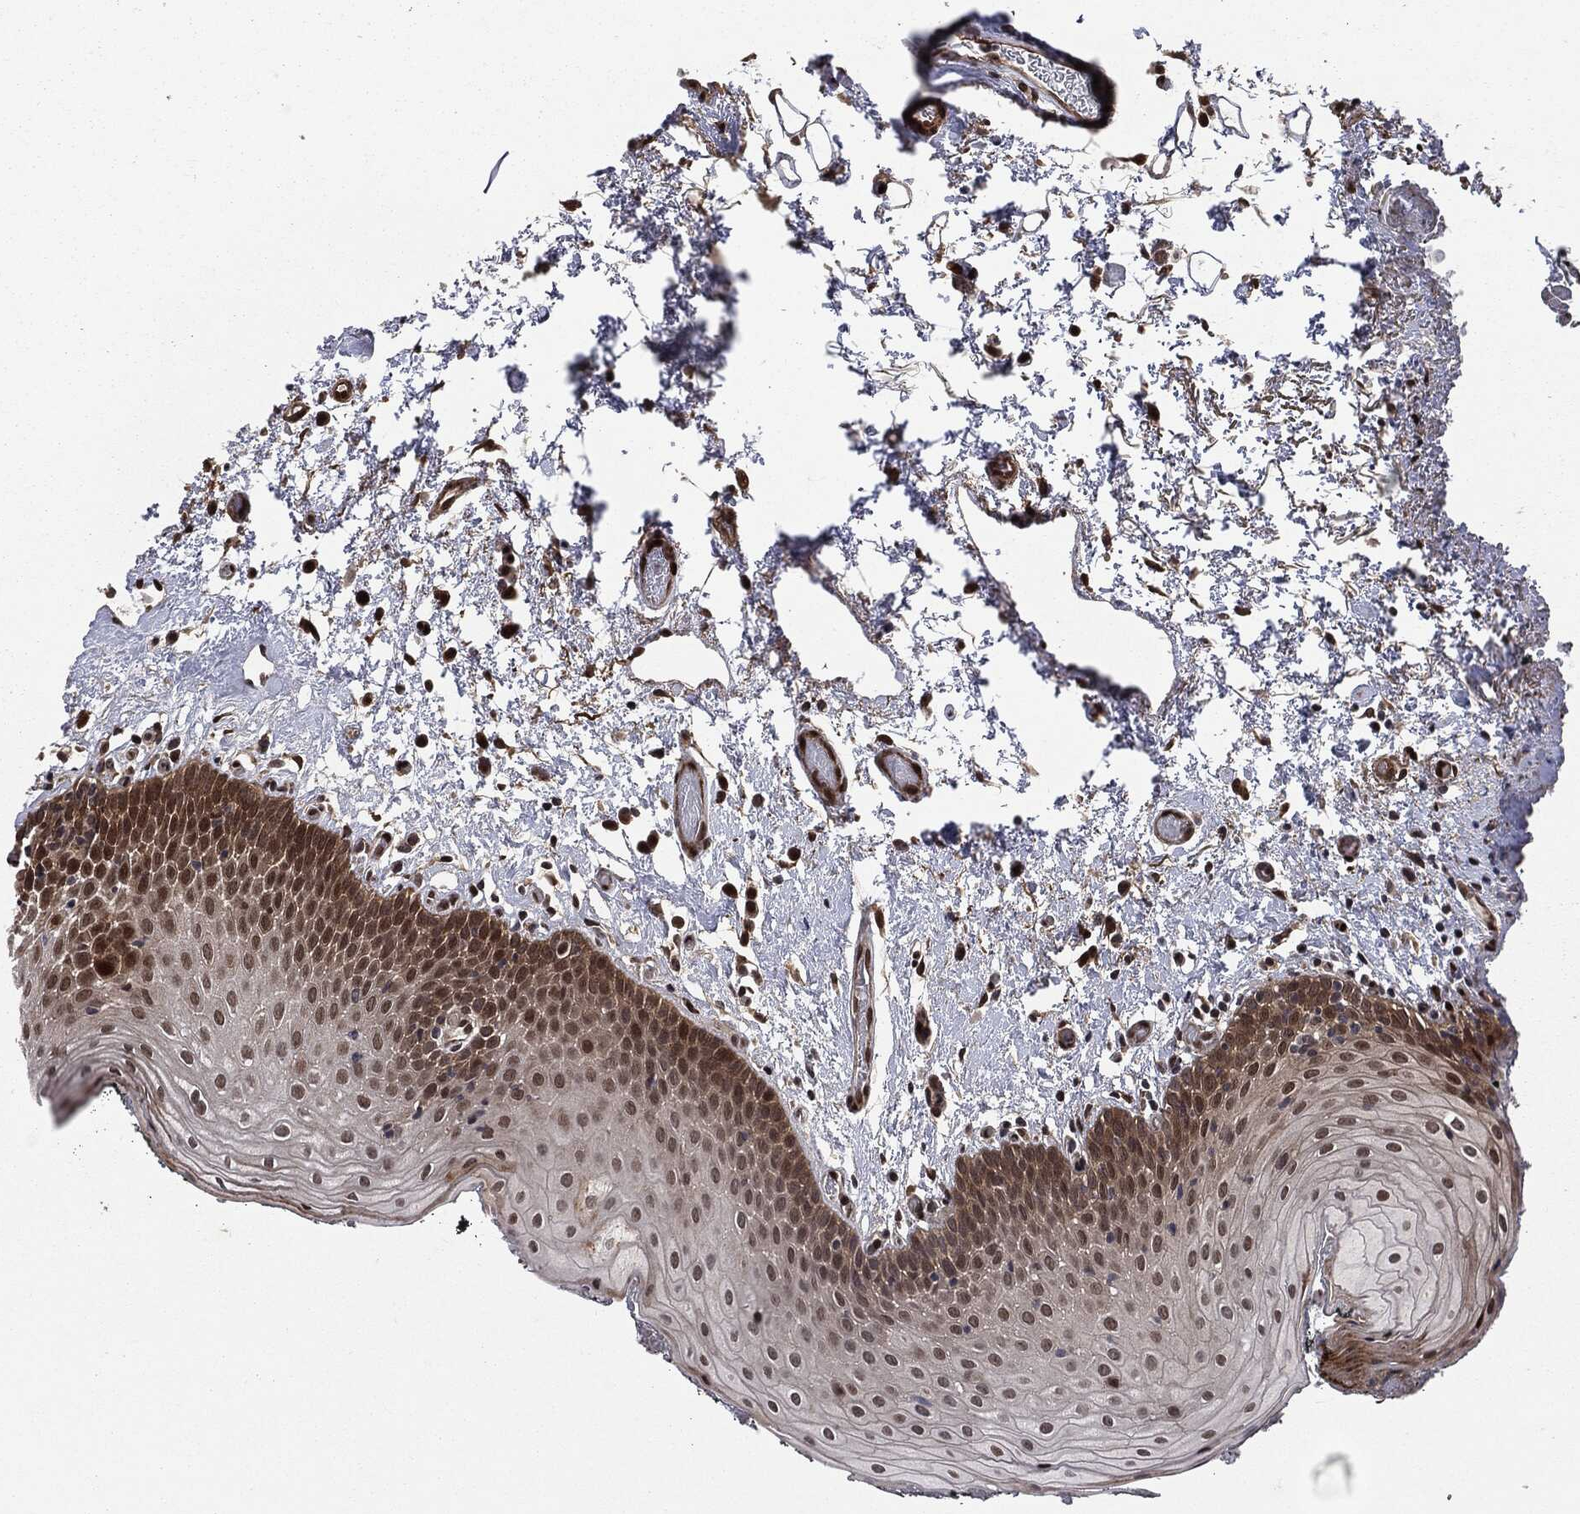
{"staining": {"intensity": "moderate", "quantity": ">75%", "location": "cytoplasmic/membranous,nuclear"}, "tissue": "oral mucosa", "cell_type": "Squamous epithelial cells", "image_type": "normal", "snomed": [{"axis": "morphology", "description": "Normal tissue, NOS"}, {"axis": "morphology", "description": "Squamous cell carcinoma, NOS"}, {"axis": "topography", "description": "Oral tissue"}, {"axis": "topography", "description": "Tounge, NOS"}, {"axis": "topography", "description": "Head-Neck"}], "caption": "Immunohistochemical staining of normal human oral mucosa shows >75% levels of moderate cytoplasmic/membranous,nuclear protein expression in about >75% of squamous epithelial cells.", "gene": "SMAD4", "patient": {"sex": "female", "age": 80}}